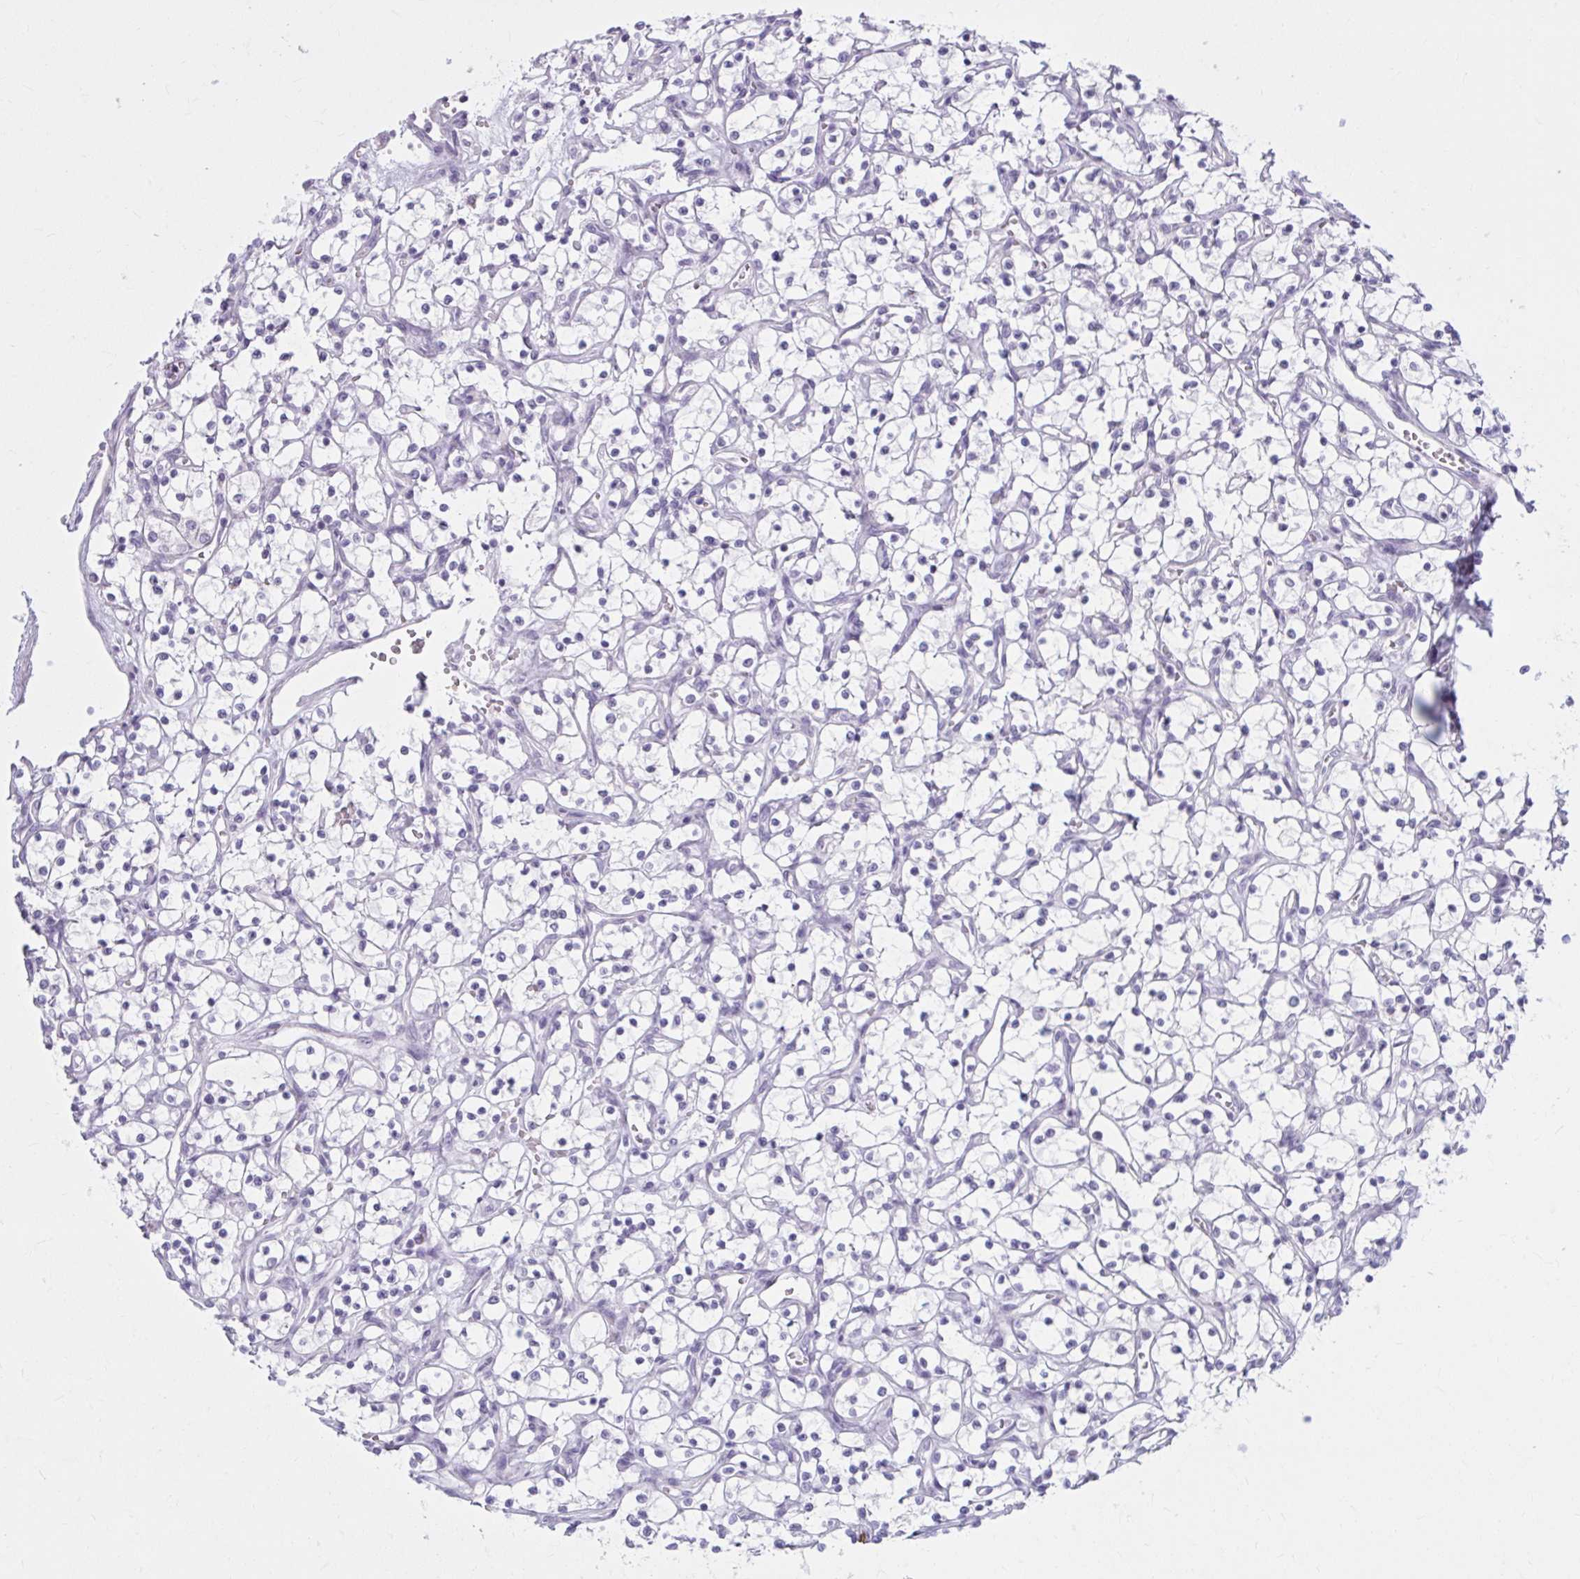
{"staining": {"intensity": "negative", "quantity": "none", "location": "none"}, "tissue": "renal cancer", "cell_type": "Tumor cells", "image_type": "cancer", "snomed": [{"axis": "morphology", "description": "Adenocarcinoma, NOS"}, {"axis": "topography", "description": "Kidney"}], "caption": "Micrograph shows no protein expression in tumor cells of renal adenocarcinoma tissue. (DAB (3,3'-diaminobenzidine) immunohistochemistry (IHC) with hematoxylin counter stain).", "gene": "OR4B1", "patient": {"sex": "female", "age": 69}}